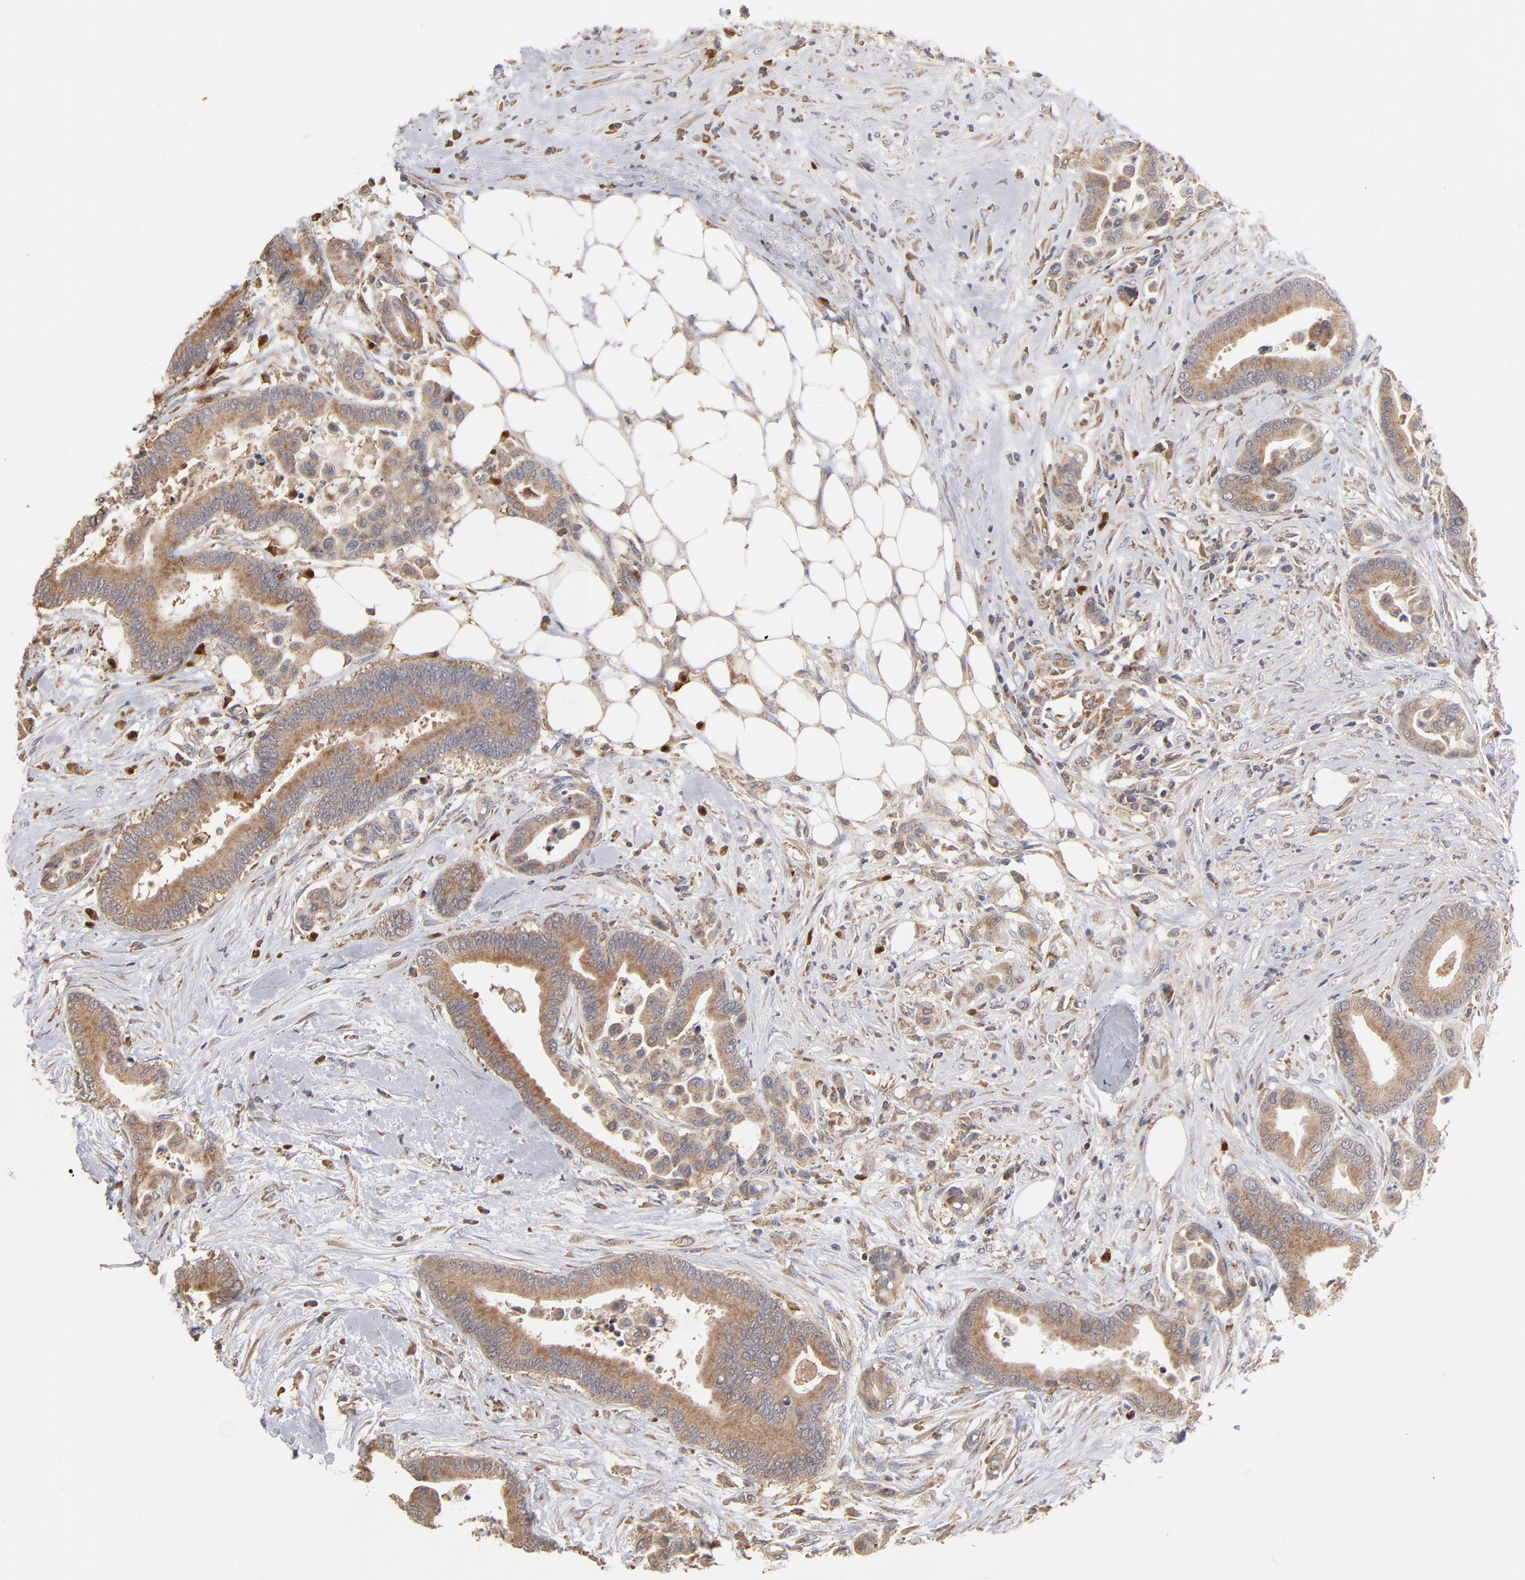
{"staining": {"intensity": "moderate", "quantity": "25%-75%", "location": "cytoplasmic/membranous"}, "tissue": "colorectal cancer", "cell_type": "Tumor cells", "image_type": "cancer", "snomed": [{"axis": "morphology", "description": "Adenocarcinoma, NOS"}, {"axis": "topography", "description": "Colon"}], "caption": "An immunohistochemistry photomicrograph of tumor tissue is shown. Protein staining in brown highlights moderate cytoplasmic/membranous positivity in colorectal cancer within tumor cells.", "gene": "RNF213", "patient": {"sex": "male", "age": 82}}